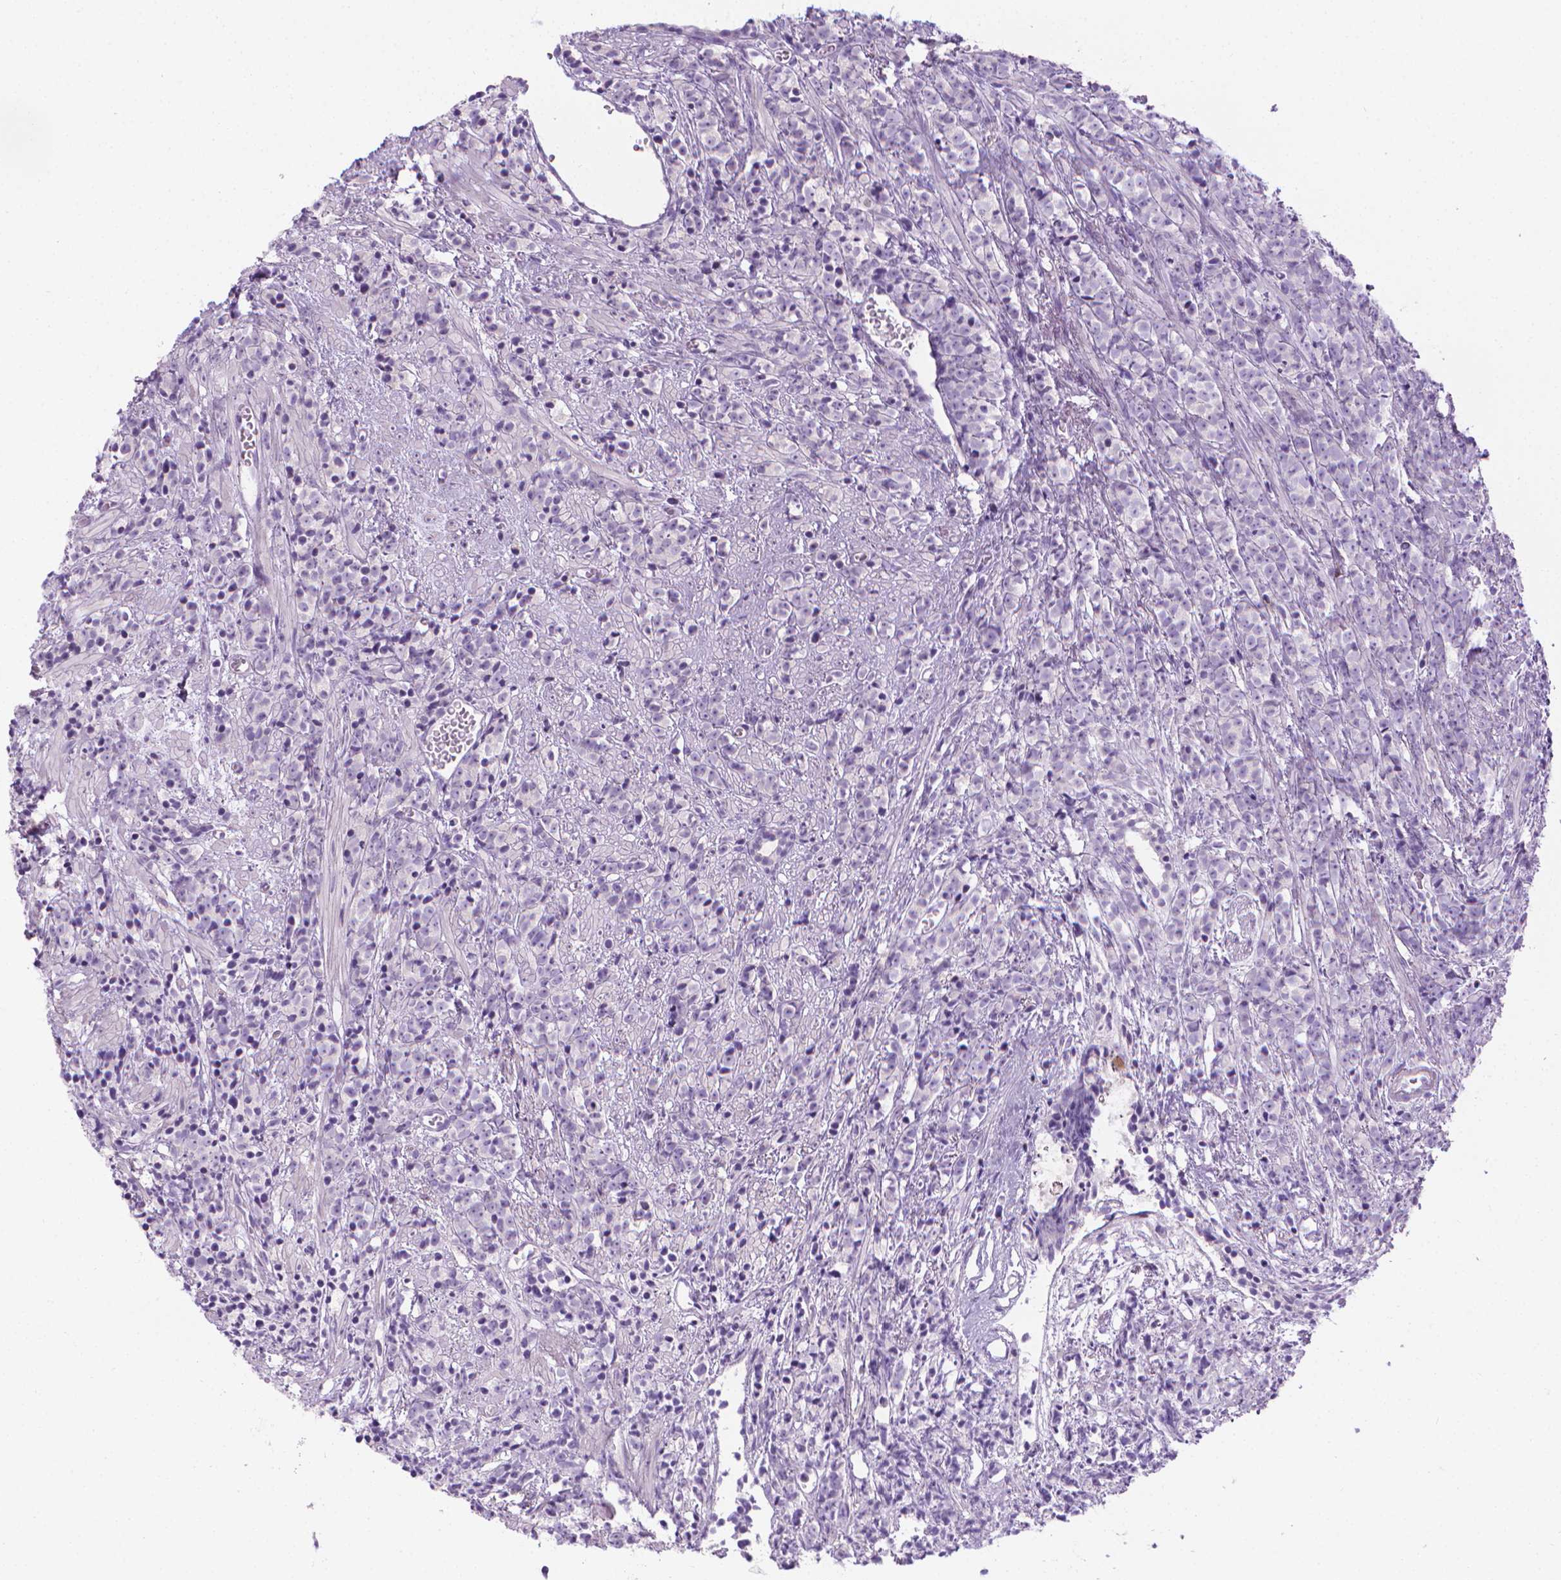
{"staining": {"intensity": "negative", "quantity": "none", "location": "none"}, "tissue": "prostate cancer", "cell_type": "Tumor cells", "image_type": "cancer", "snomed": [{"axis": "morphology", "description": "Adenocarcinoma, High grade"}, {"axis": "topography", "description": "Prostate"}], "caption": "IHC of prostate cancer demonstrates no expression in tumor cells.", "gene": "SPAG6", "patient": {"sex": "male", "age": 81}}